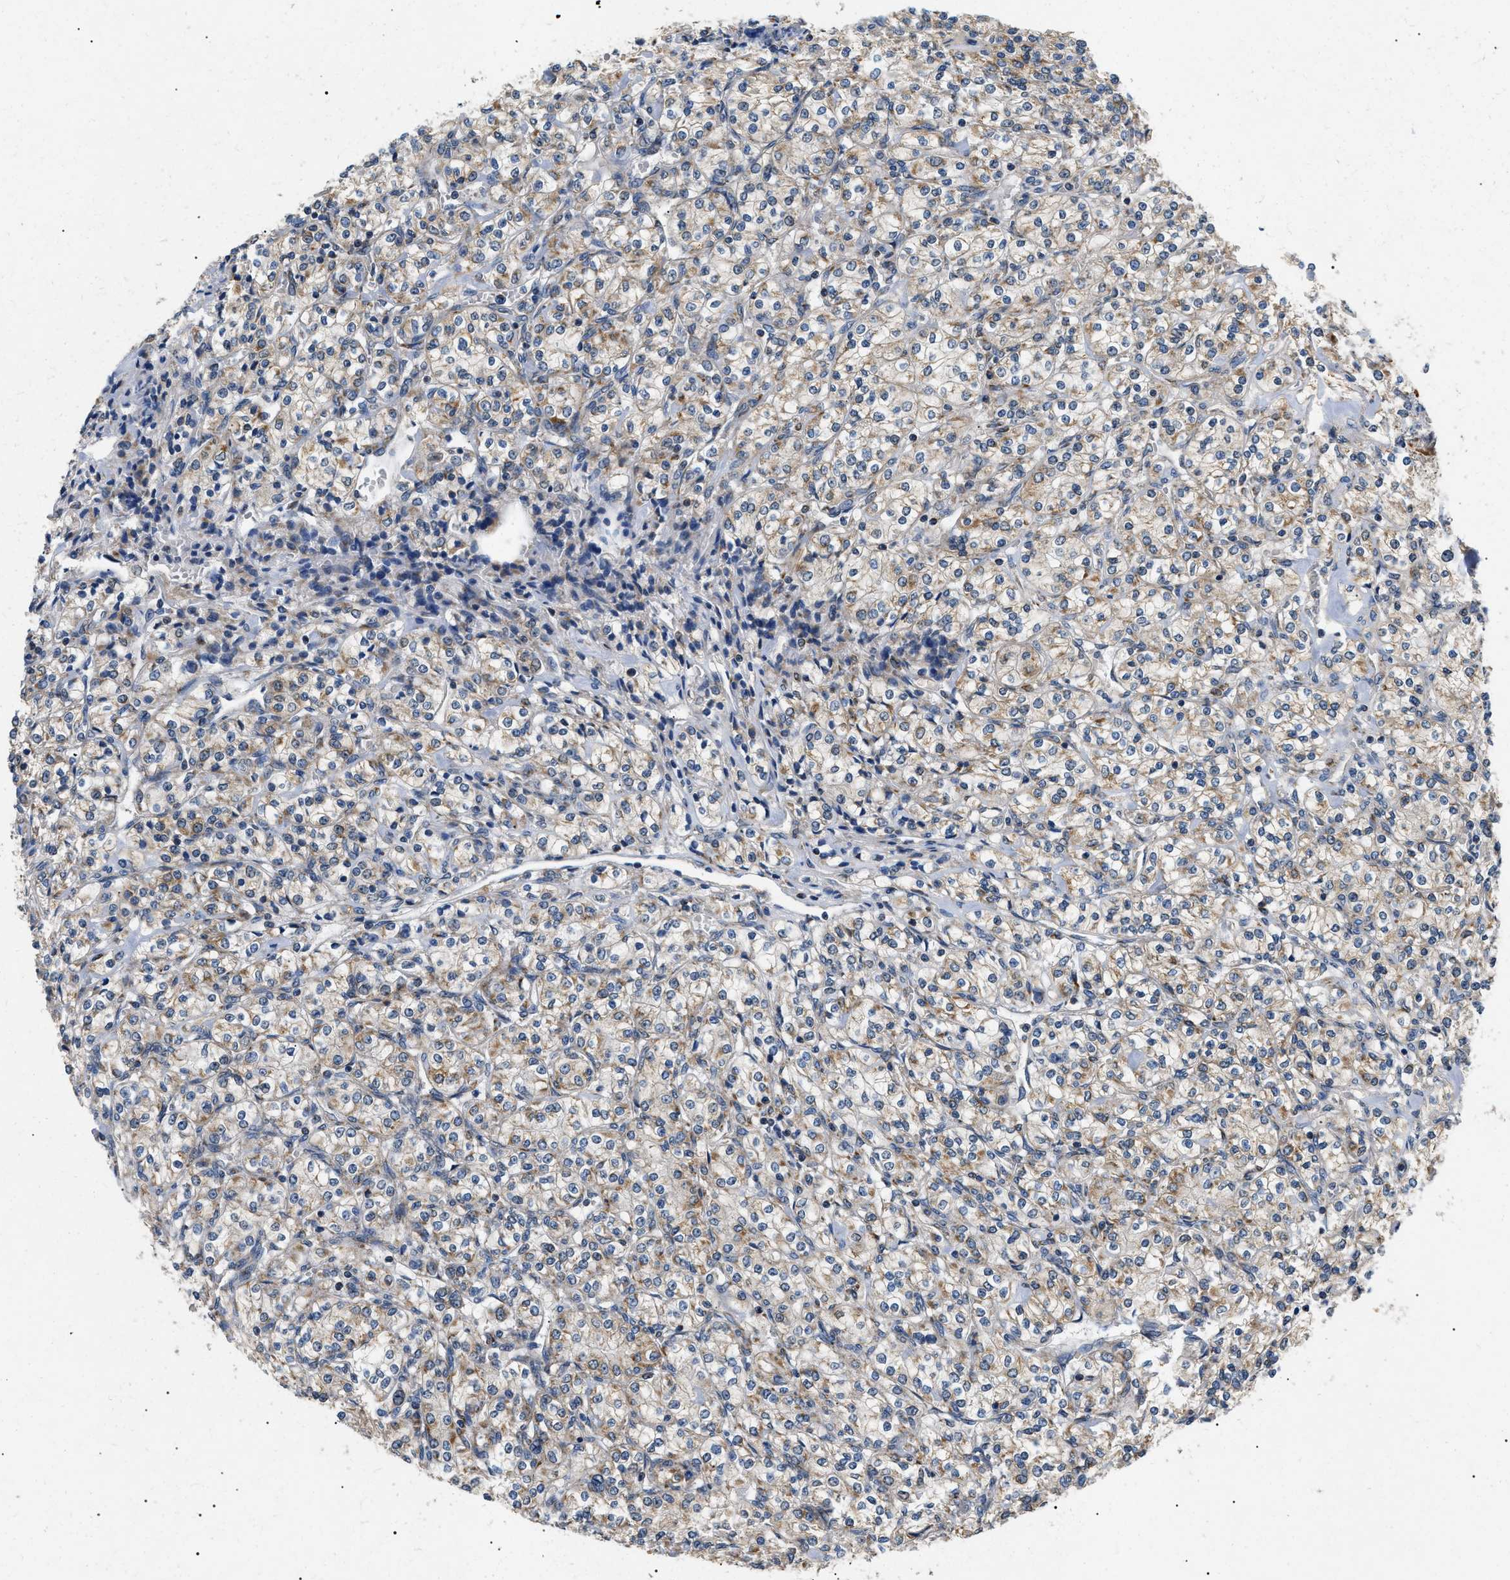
{"staining": {"intensity": "weak", "quantity": ">75%", "location": "cytoplasmic/membranous"}, "tissue": "renal cancer", "cell_type": "Tumor cells", "image_type": "cancer", "snomed": [{"axis": "morphology", "description": "Adenocarcinoma, NOS"}, {"axis": "topography", "description": "Kidney"}], "caption": "Weak cytoplasmic/membranous expression is identified in about >75% of tumor cells in renal cancer (adenocarcinoma).", "gene": "TOMM6", "patient": {"sex": "male", "age": 77}}